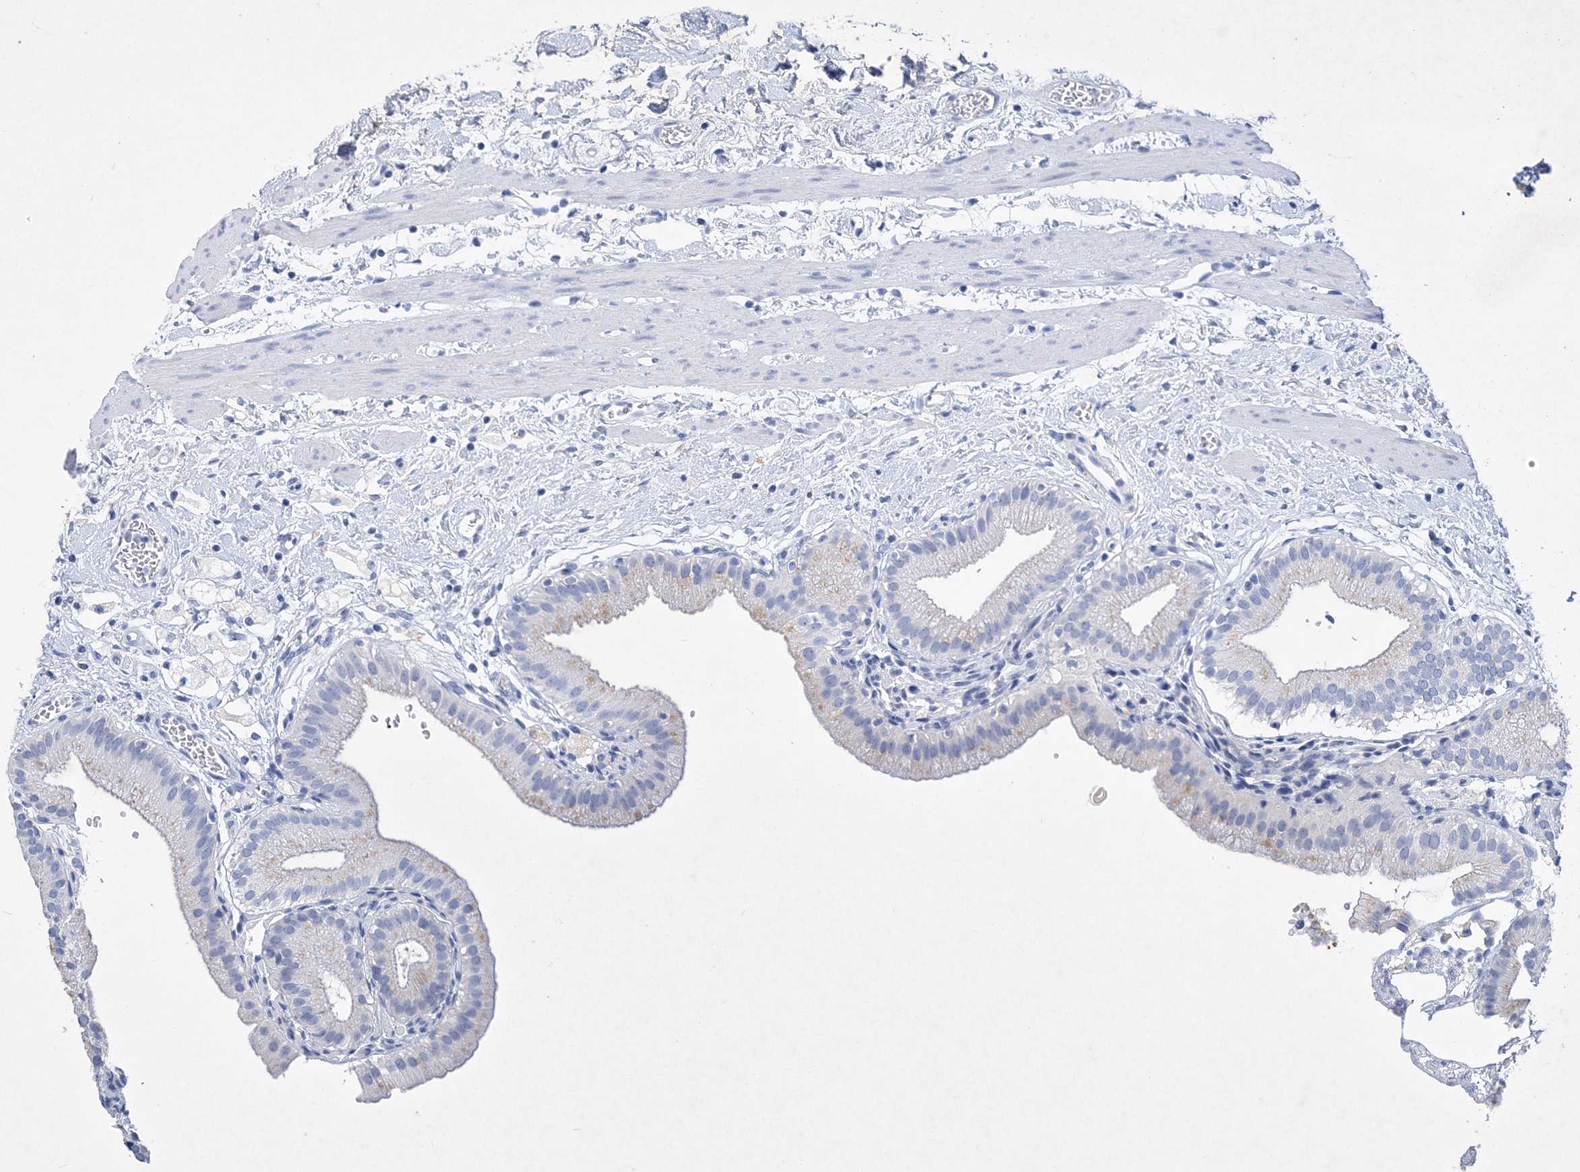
{"staining": {"intensity": "negative", "quantity": "none", "location": "none"}, "tissue": "gallbladder", "cell_type": "Glandular cells", "image_type": "normal", "snomed": [{"axis": "morphology", "description": "Normal tissue, NOS"}, {"axis": "topography", "description": "Gallbladder"}], "caption": "Immunohistochemistry (IHC) of normal gallbladder exhibits no staining in glandular cells.", "gene": "COPS8", "patient": {"sex": "male", "age": 55}}